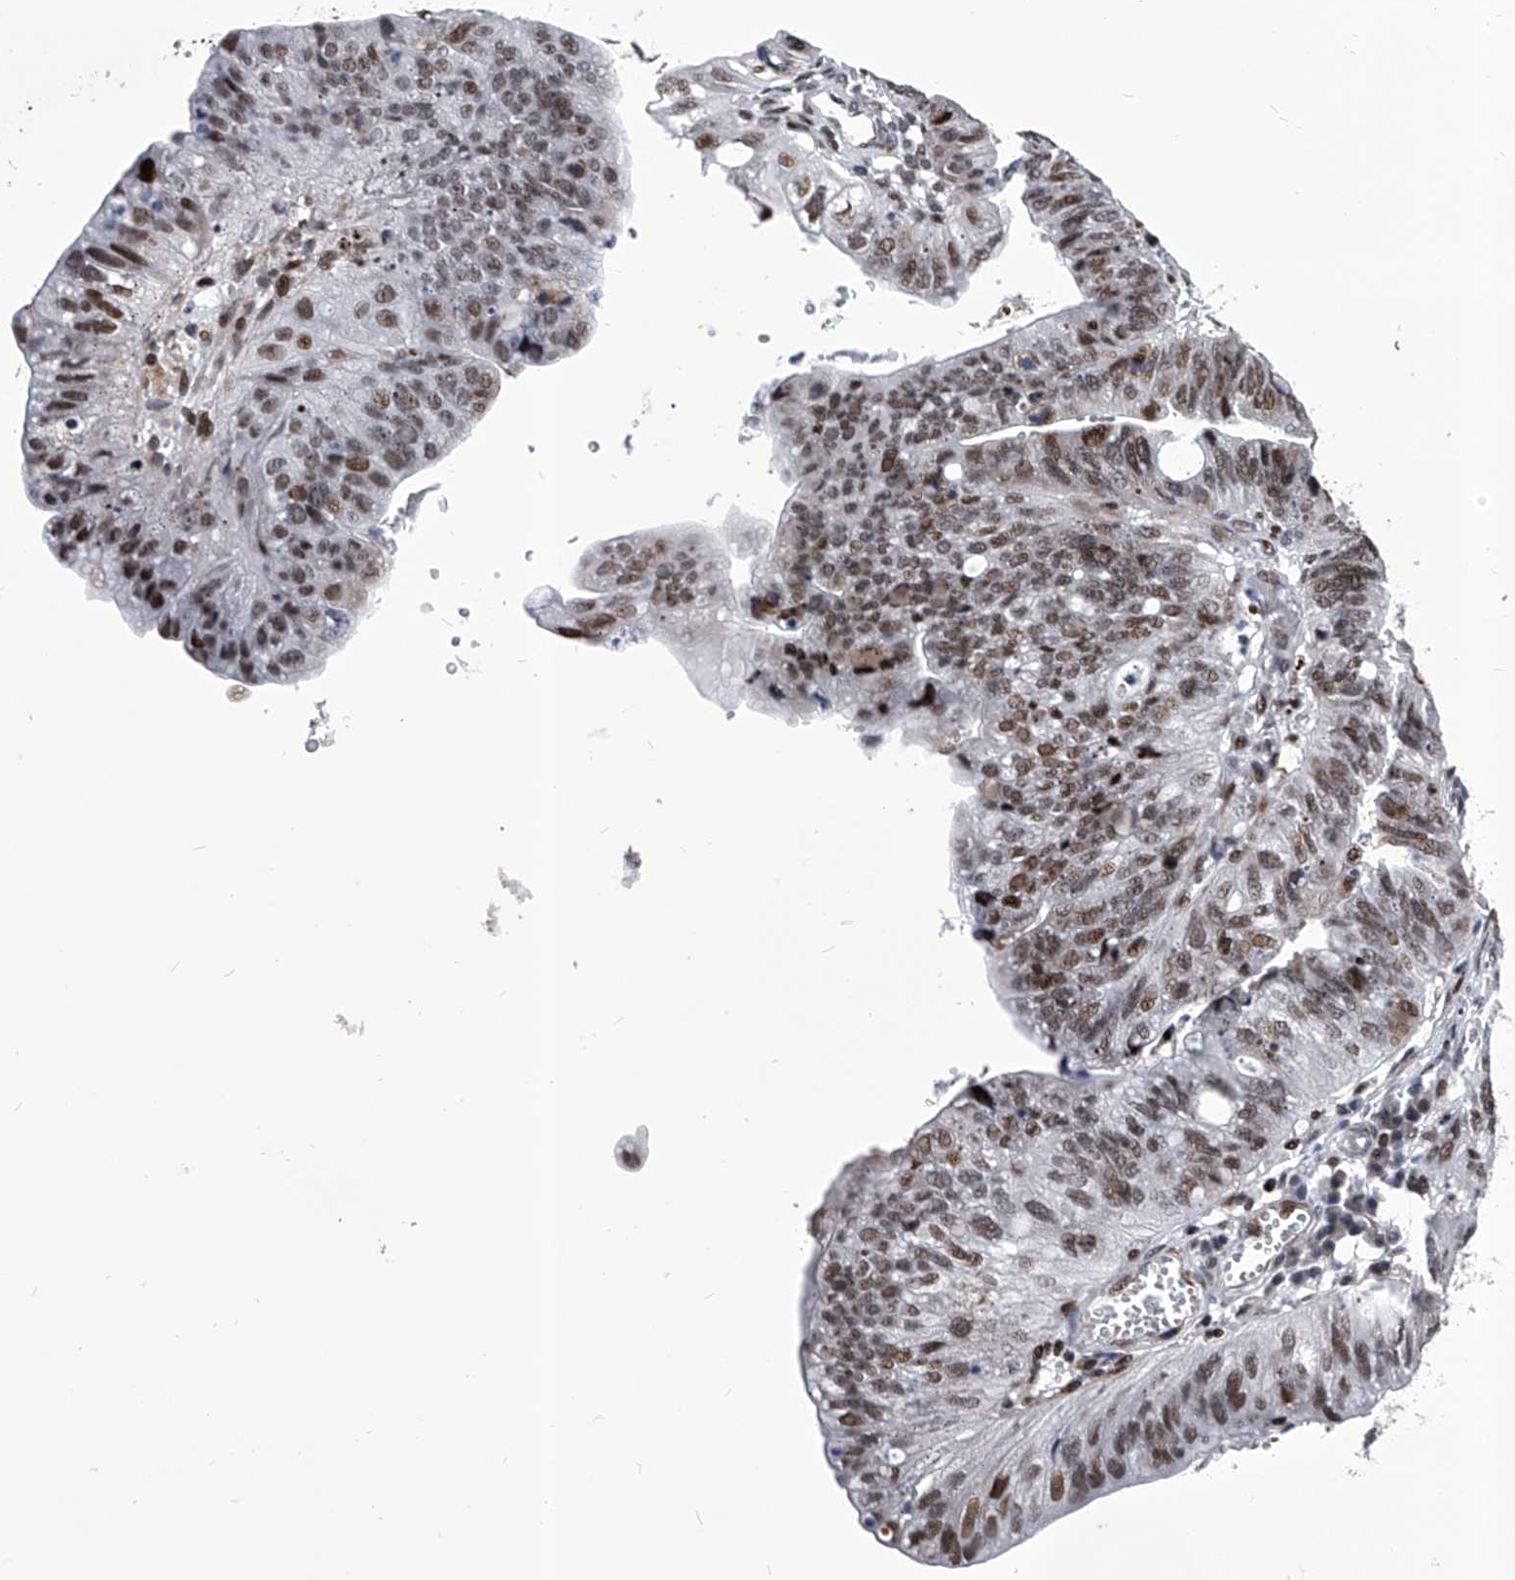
{"staining": {"intensity": "moderate", "quantity": ">75%", "location": "nuclear"}, "tissue": "stomach cancer", "cell_type": "Tumor cells", "image_type": "cancer", "snomed": [{"axis": "morphology", "description": "Adenocarcinoma, NOS"}, {"axis": "topography", "description": "Stomach"}], "caption": "High-magnification brightfield microscopy of stomach adenocarcinoma stained with DAB (3,3'-diaminobenzidine) (brown) and counterstained with hematoxylin (blue). tumor cells exhibit moderate nuclear staining is appreciated in about>75% of cells. (brown staining indicates protein expression, while blue staining denotes nuclei).", "gene": "CMTR1", "patient": {"sex": "male", "age": 59}}